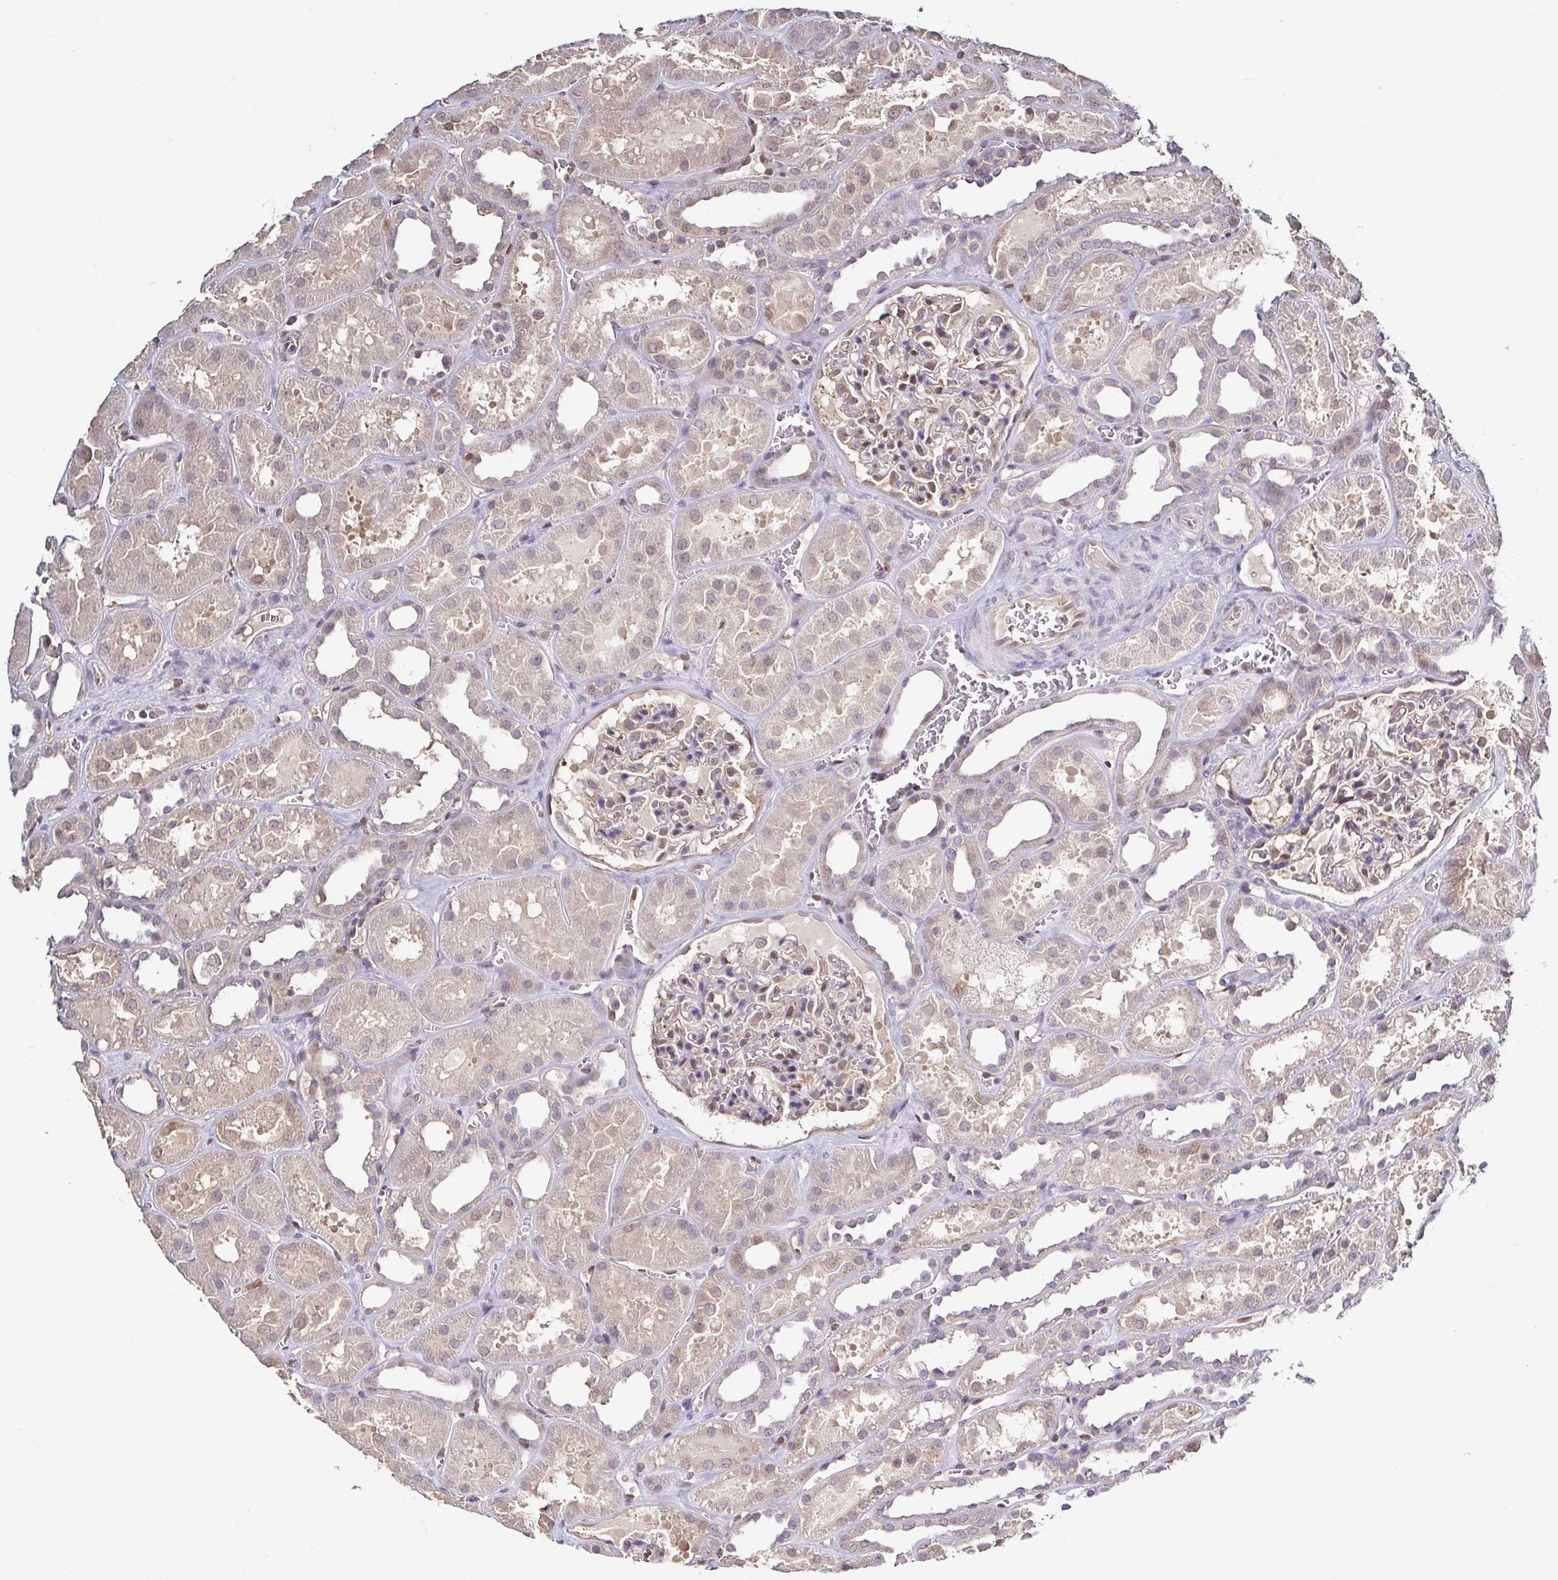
{"staining": {"intensity": "moderate", "quantity": "<25%", "location": "nuclear"}, "tissue": "kidney", "cell_type": "Cells in glomeruli", "image_type": "normal", "snomed": [{"axis": "morphology", "description": "Normal tissue, NOS"}, {"axis": "topography", "description": "Kidney"}], "caption": "This photomicrograph exhibits benign kidney stained with IHC to label a protein in brown. The nuclear of cells in glomeruli show moderate positivity for the protein. Nuclei are counter-stained blue.", "gene": "PSMB9", "patient": {"sex": "female", "age": 41}}